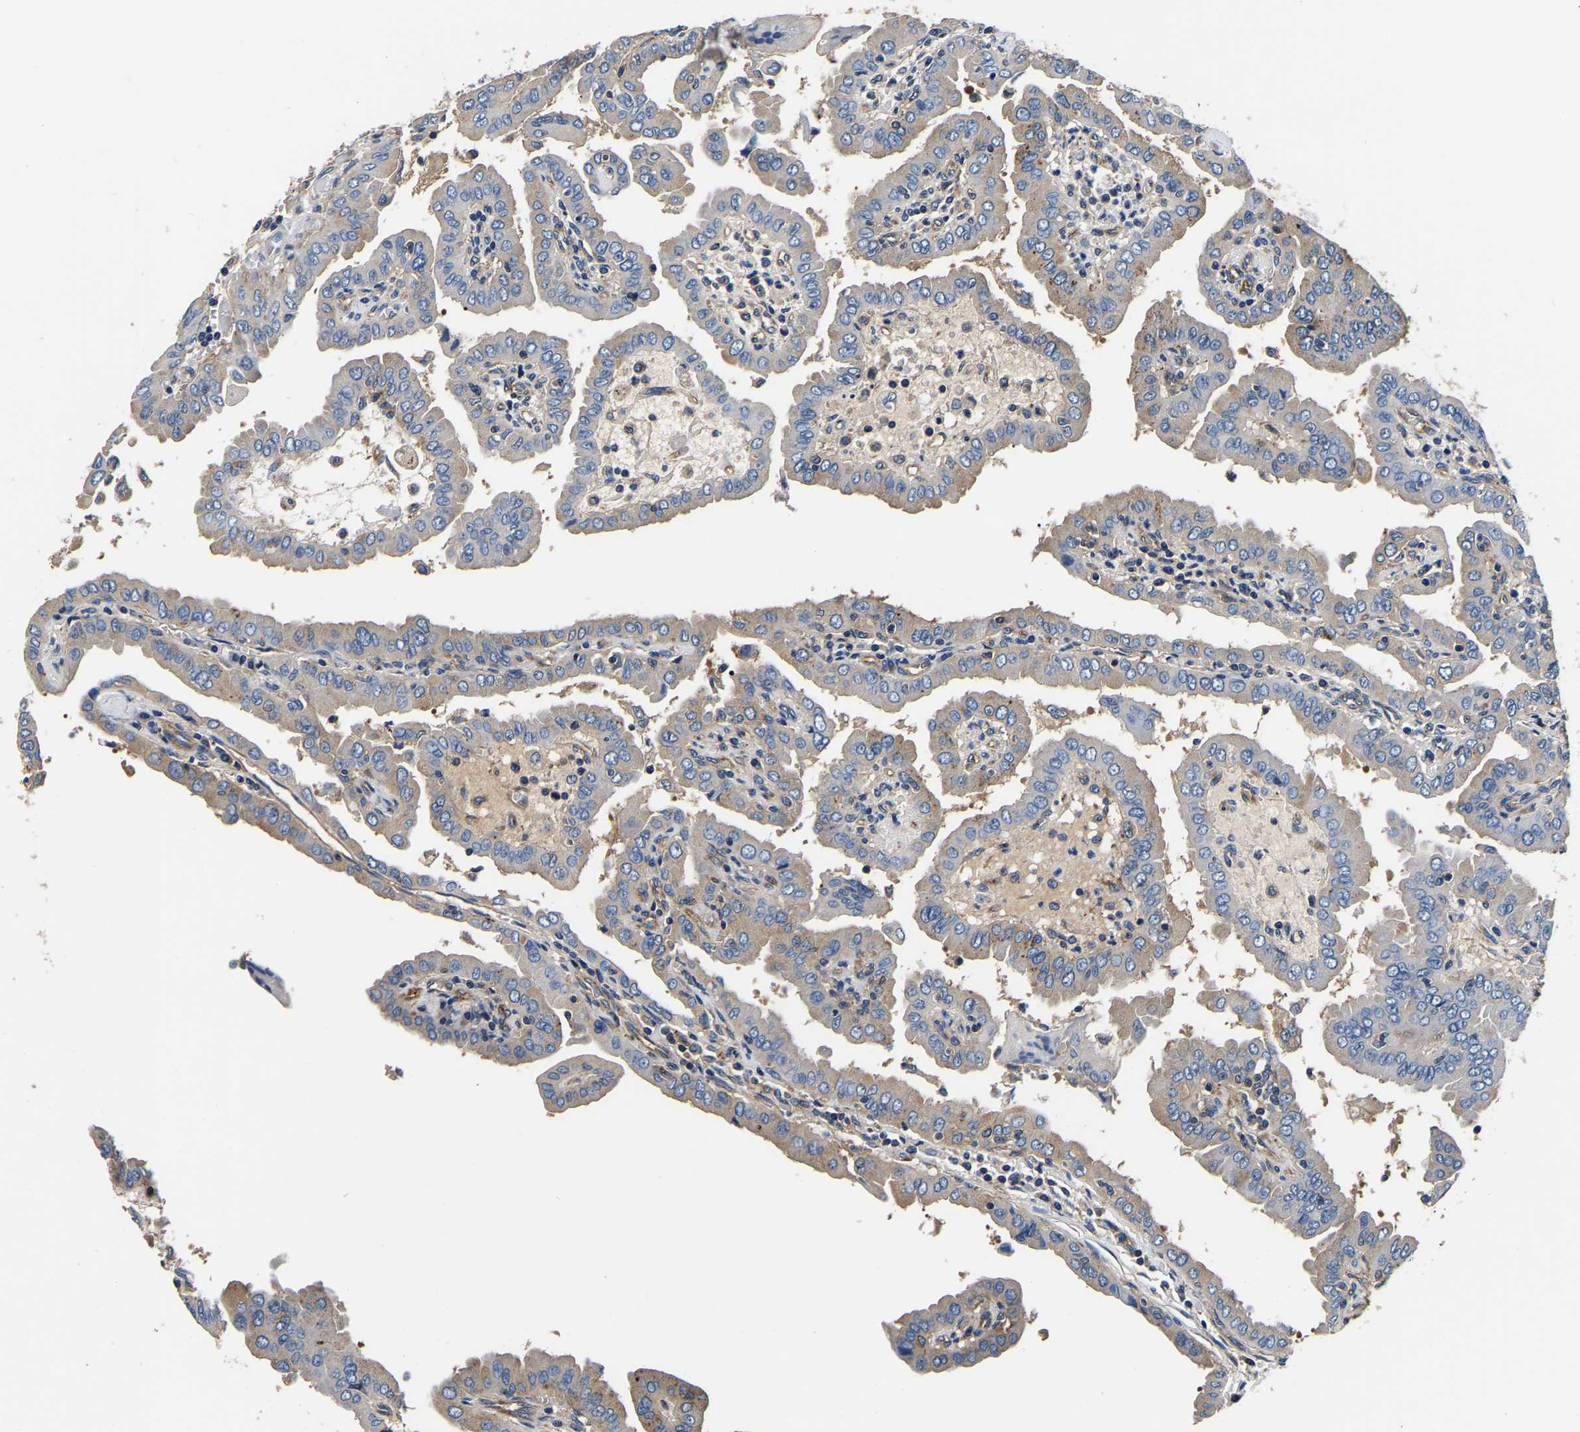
{"staining": {"intensity": "negative", "quantity": "none", "location": "none"}, "tissue": "thyroid cancer", "cell_type": "Tumor cells", "image_type": "cancer", "snomed": [{"axis": "morphology", "description": "Papillary adenocarcinoma, NOS"}, {"axis": "topography", "description": "Thyroid gland"}], "caption": "This is an immunohistochemistry (IHC) photomicrograph of thyroid cancer (papillary adenocarcinoma). There is no staining in tumor cells.", "gene": "SH3GLB1", "patient": {"sex": "male", "age": 33}}